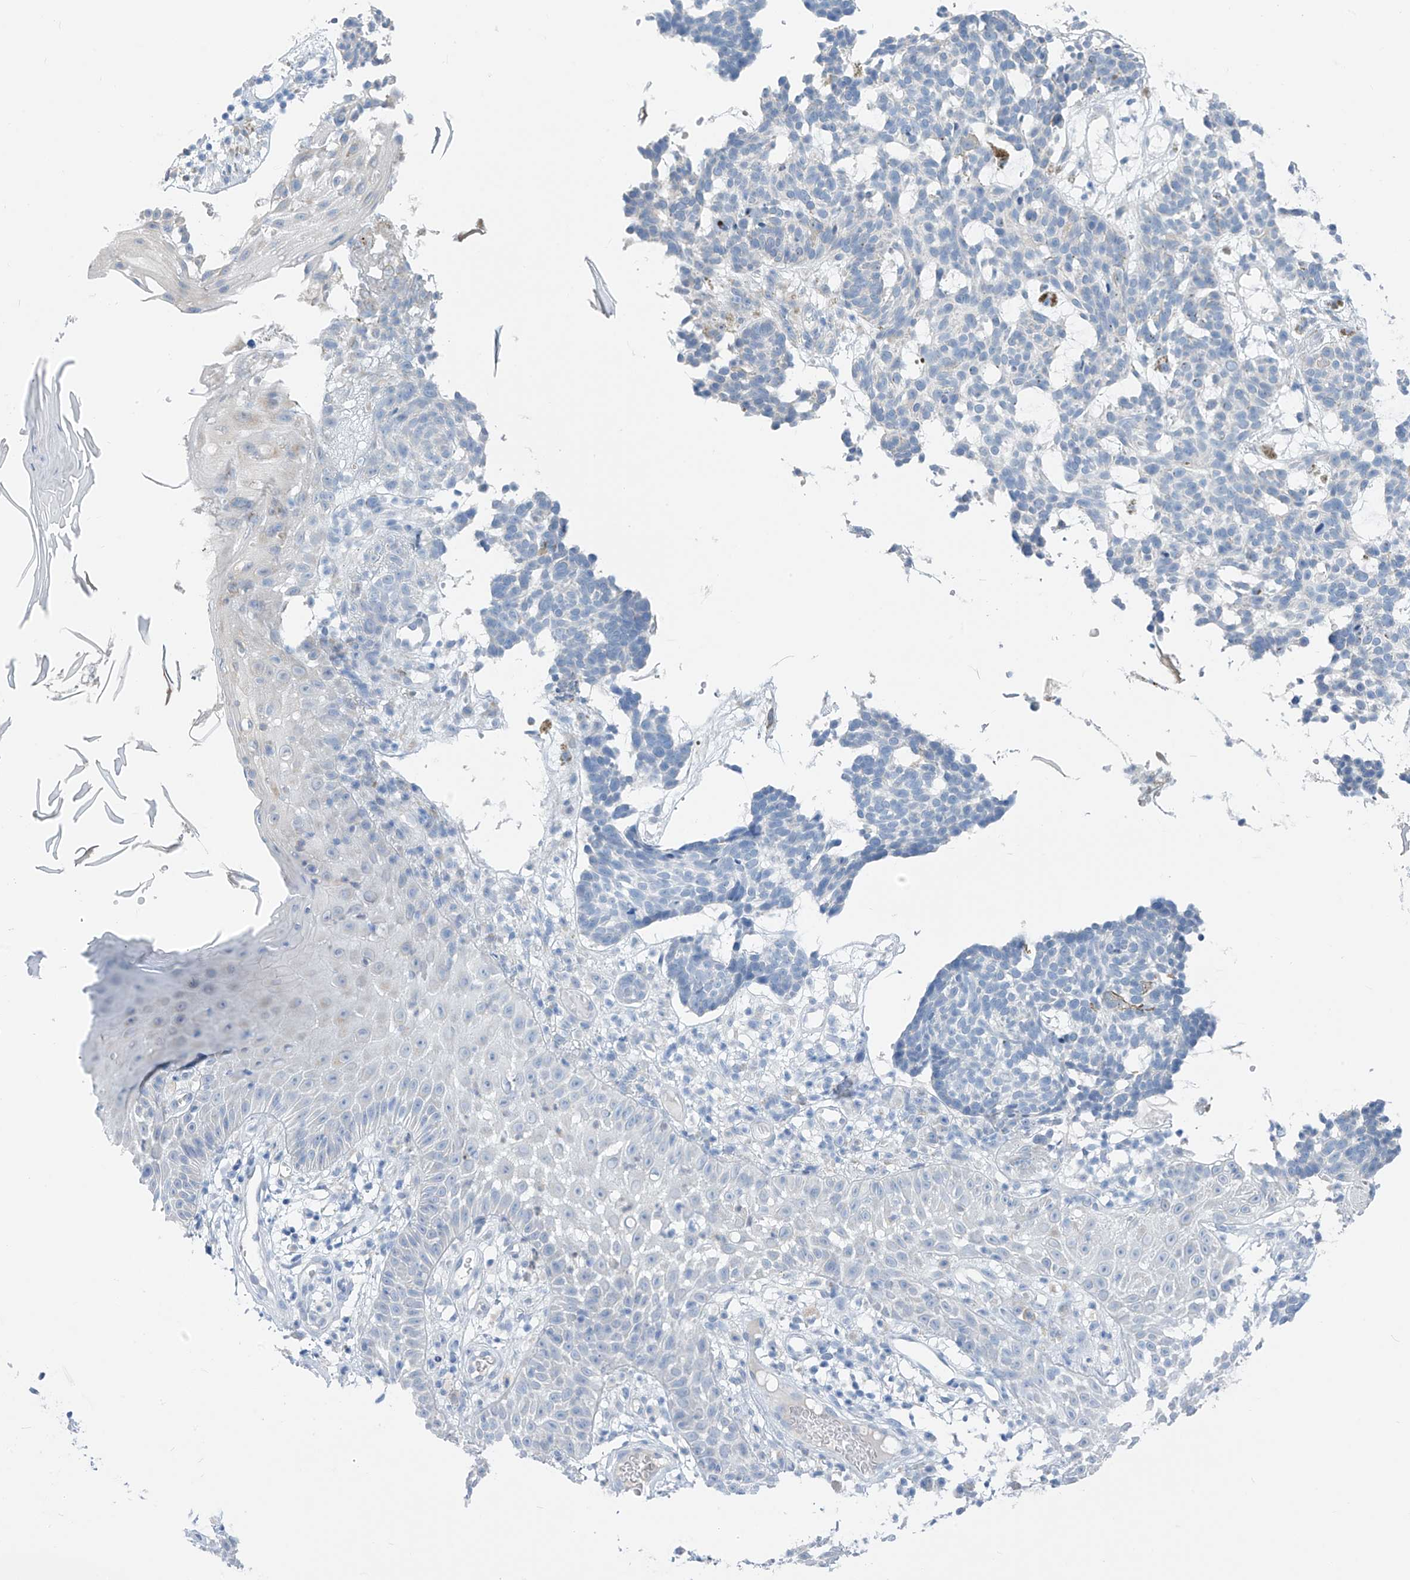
{"staining": {"intensity": "negative", "quantity": "none", "location": "none"}, "tissue": "skin cancer", "cell_type": "Tumor cells", "image_type": "cancer", "snomed": [{"axis": "morphology", "description": "Basal cell carcinoma"}, {"axis": "topography", "description": "Skin"}], "caption": "A histopathology image of human skin basal cell carcinoma is negative for staining in tumor cells.", "gene": "CYP4V2", "patient": {"sex": "male", "age": 85}}